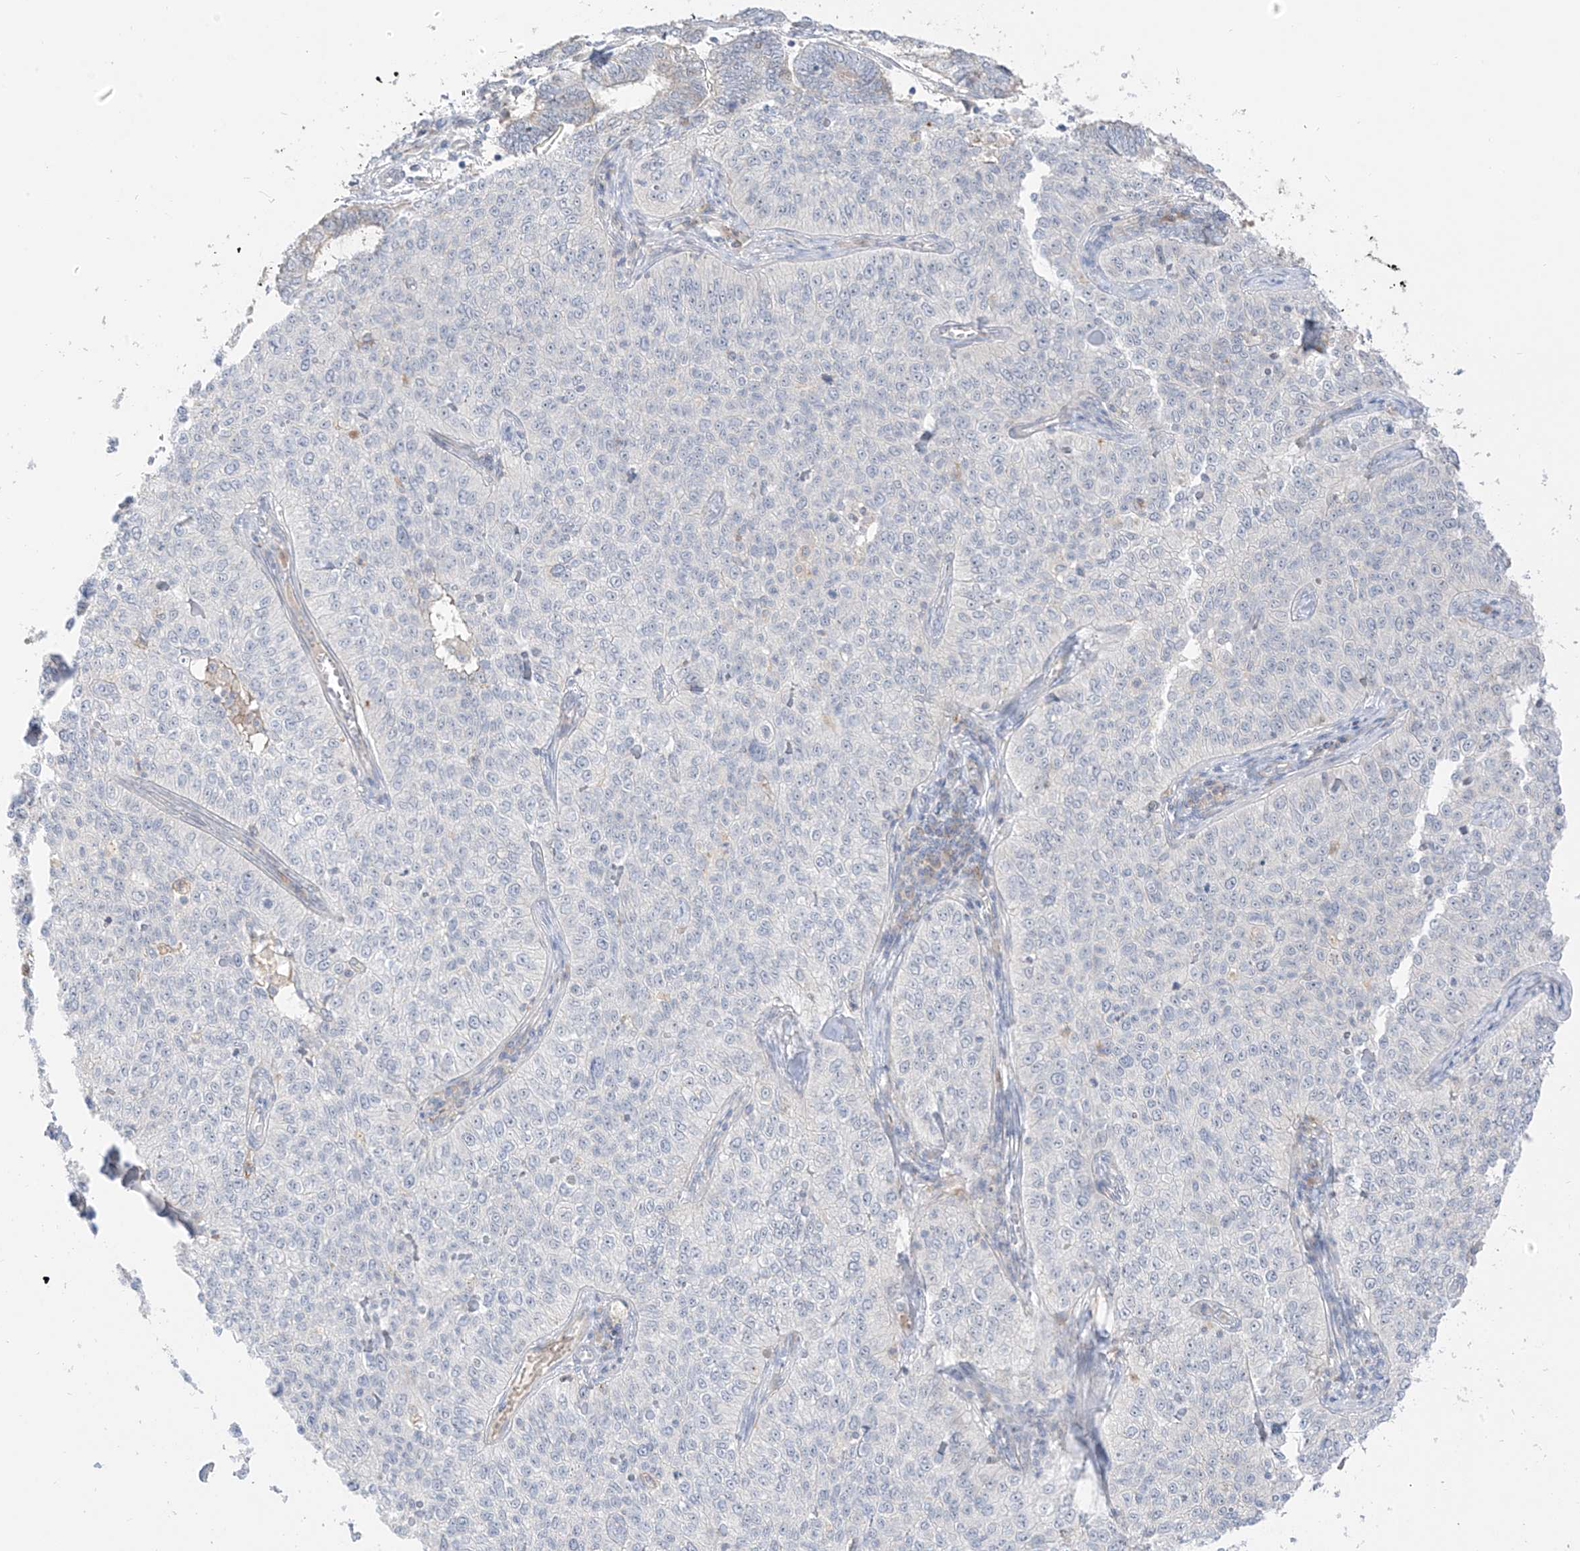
{"staining": {"intensity": "negative", "quantity": "none", "location": "none"}, "tissue": "cervical cancer", "cell_type": "Tumor cells", "image_type": "cancer", "snomed": [{"axis": "morphology", "description": "Squamous cell carcinoma, NOS"}, {"axis": "topography", "description": "Cervix"}], "caption": "Tumor cells are negative for protein expression in human cervical squamous cell carcinoma.", "gene": "C2orf42", "patient": {"sex": "female", "age": 35}}